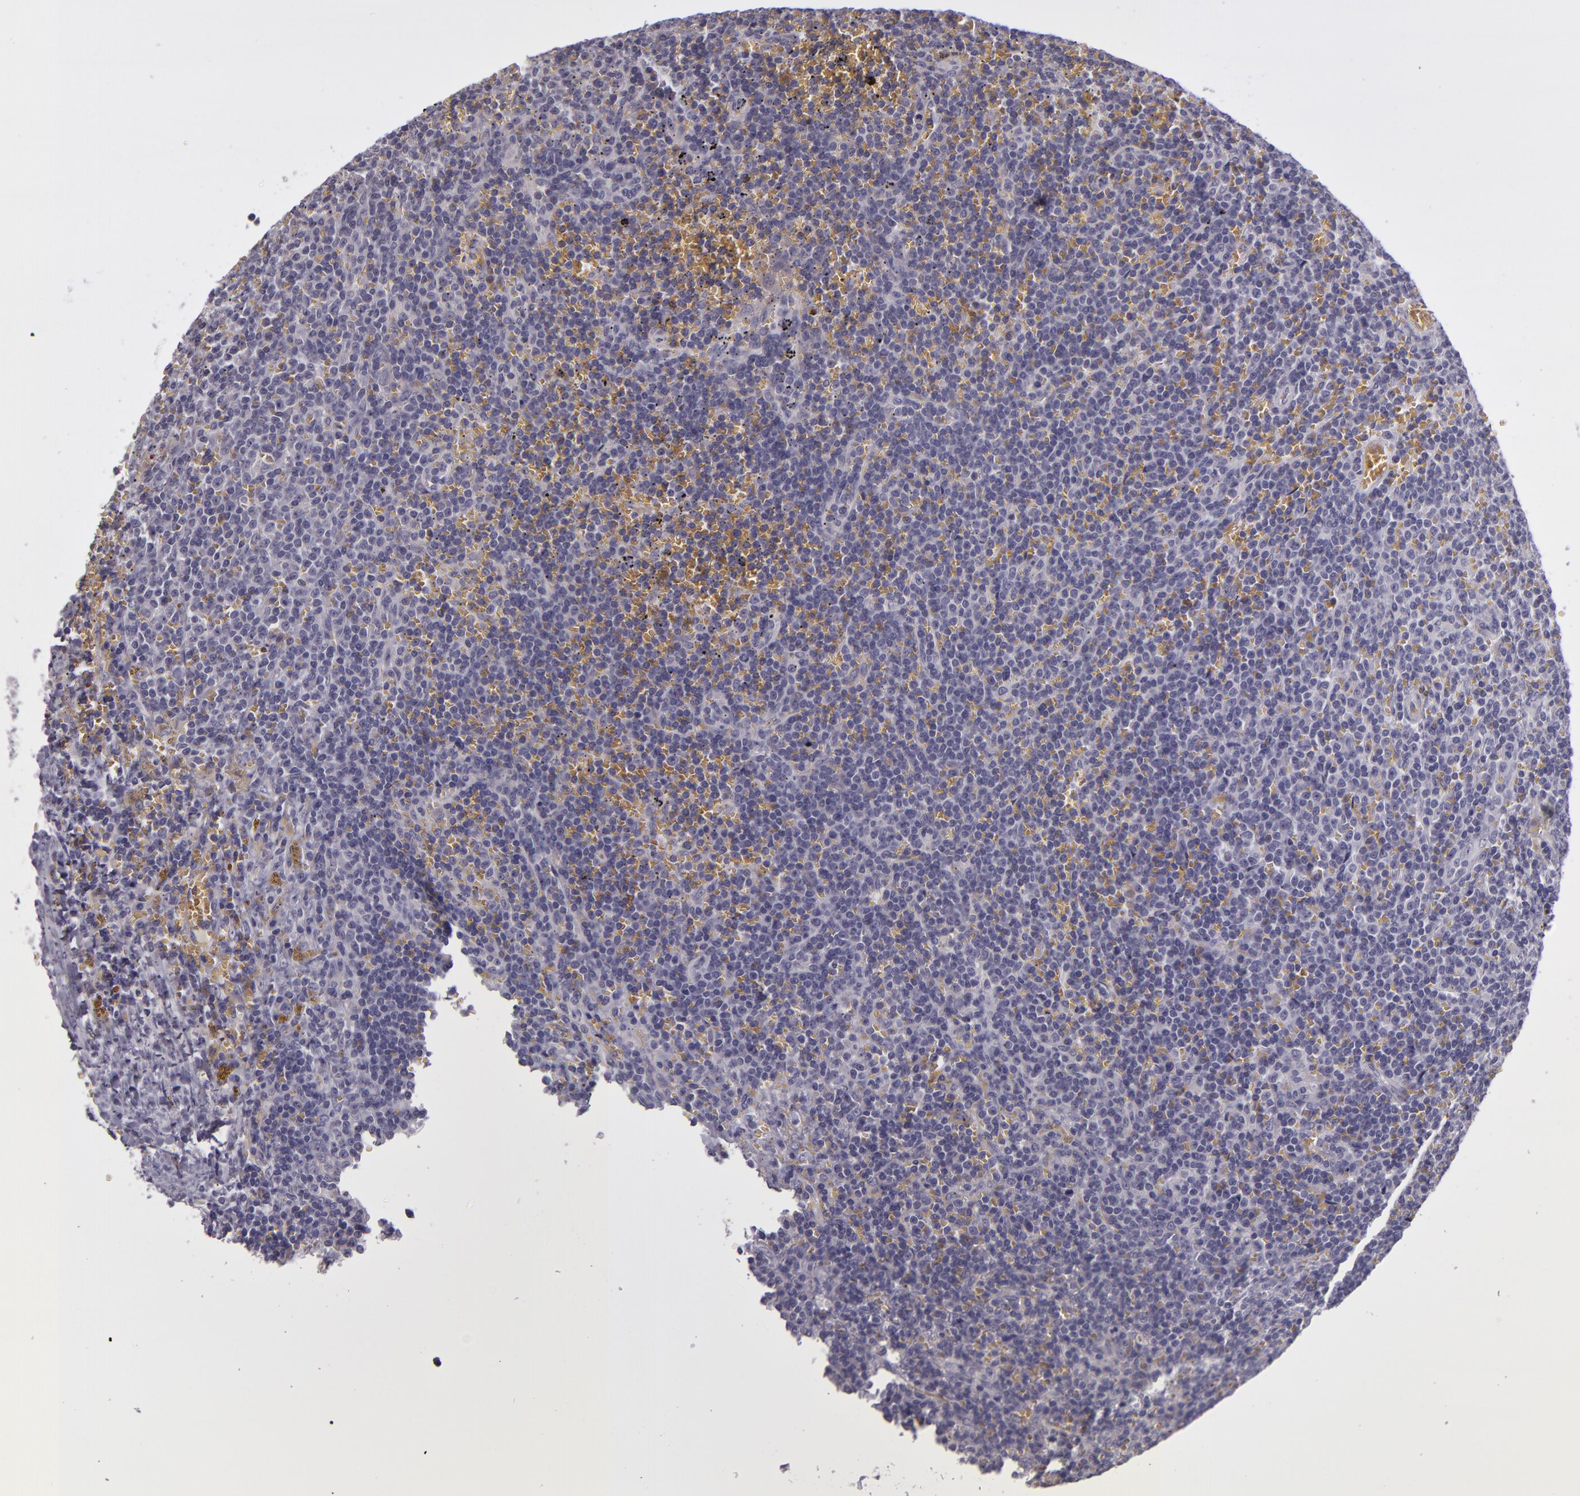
{"staining": {"intensity": "negative", "quantity": "none", "location": "none"}, "tissue": "lymphoma", "cell_type": "Tumor cells", "image_type": "cancer", "snomed": [{"axis": "morphology", "description": "Malignant lymphoma, non-Hodgkin's type, Low grade"}, {"axis": "topography", "description": "Spleen"}], "caption": "Protein analysis of lymphoma displays no significant staining in tumor cells. (DAB IHC, high magnification).", "gene": "SNCB", "patient": {"sex": "male", "age": 80}}